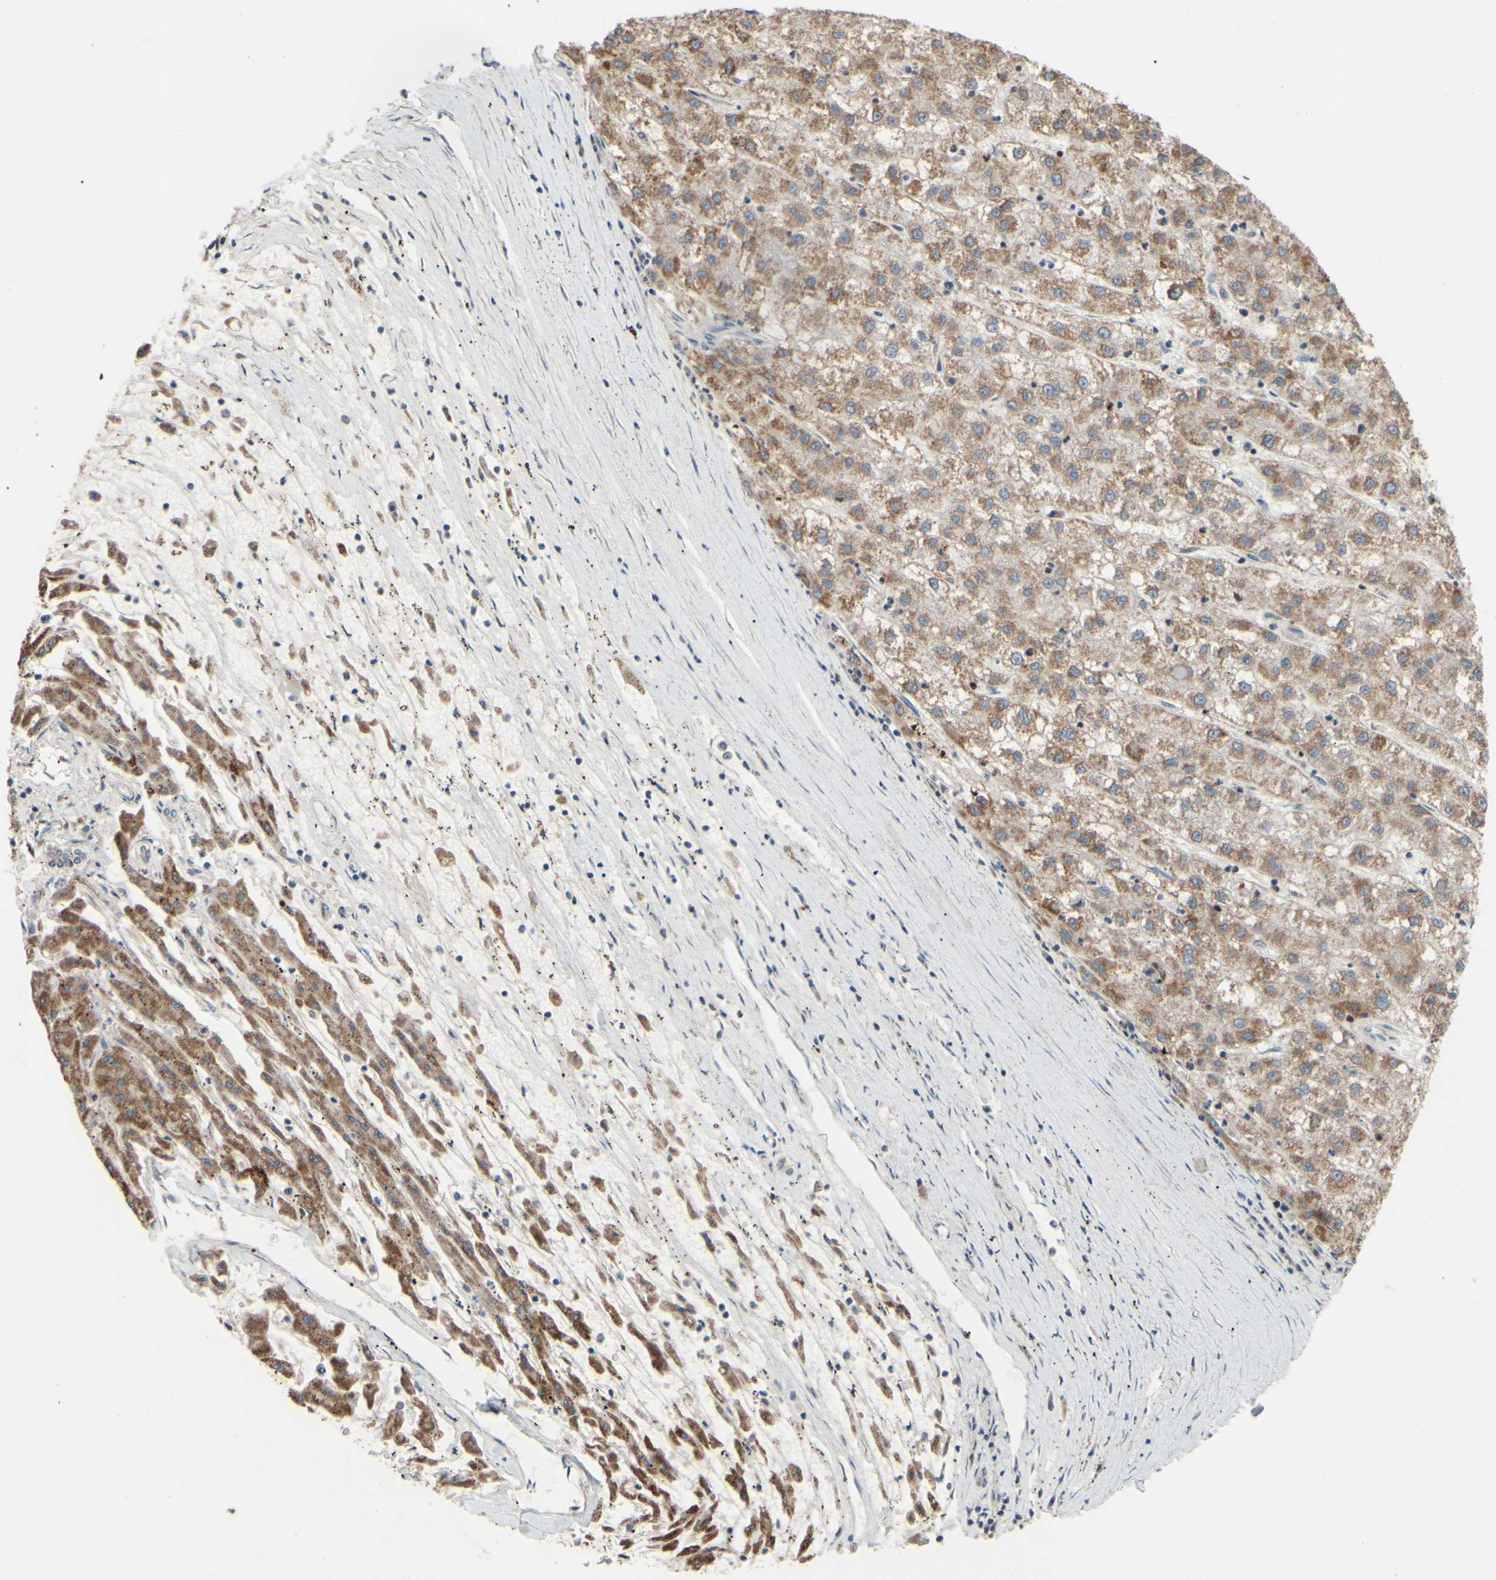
{"staining": {"intensity": "moderate", "quantity": ">75%", "location": "cytoplasmic/membranous"}, "tissue": "liver cancer", "cell_type": "Tumor cells", "image_type": "cancer", "snomed": [{"axis": "morphology", "description": "Carcinoma, Hepatocellular, NOS"}, {"axis": "topography", "description": "Liver"}], "caption": "Approximately >75% of tumor cells in human liver cancer (hepatocellular carcinoma) demonstrate moderate cytoplasmic/membranous protein staining as visualized by brown immunohistochemical staining.", "gene": "SP4", "patient": {"sex": "male", "age": 72}}